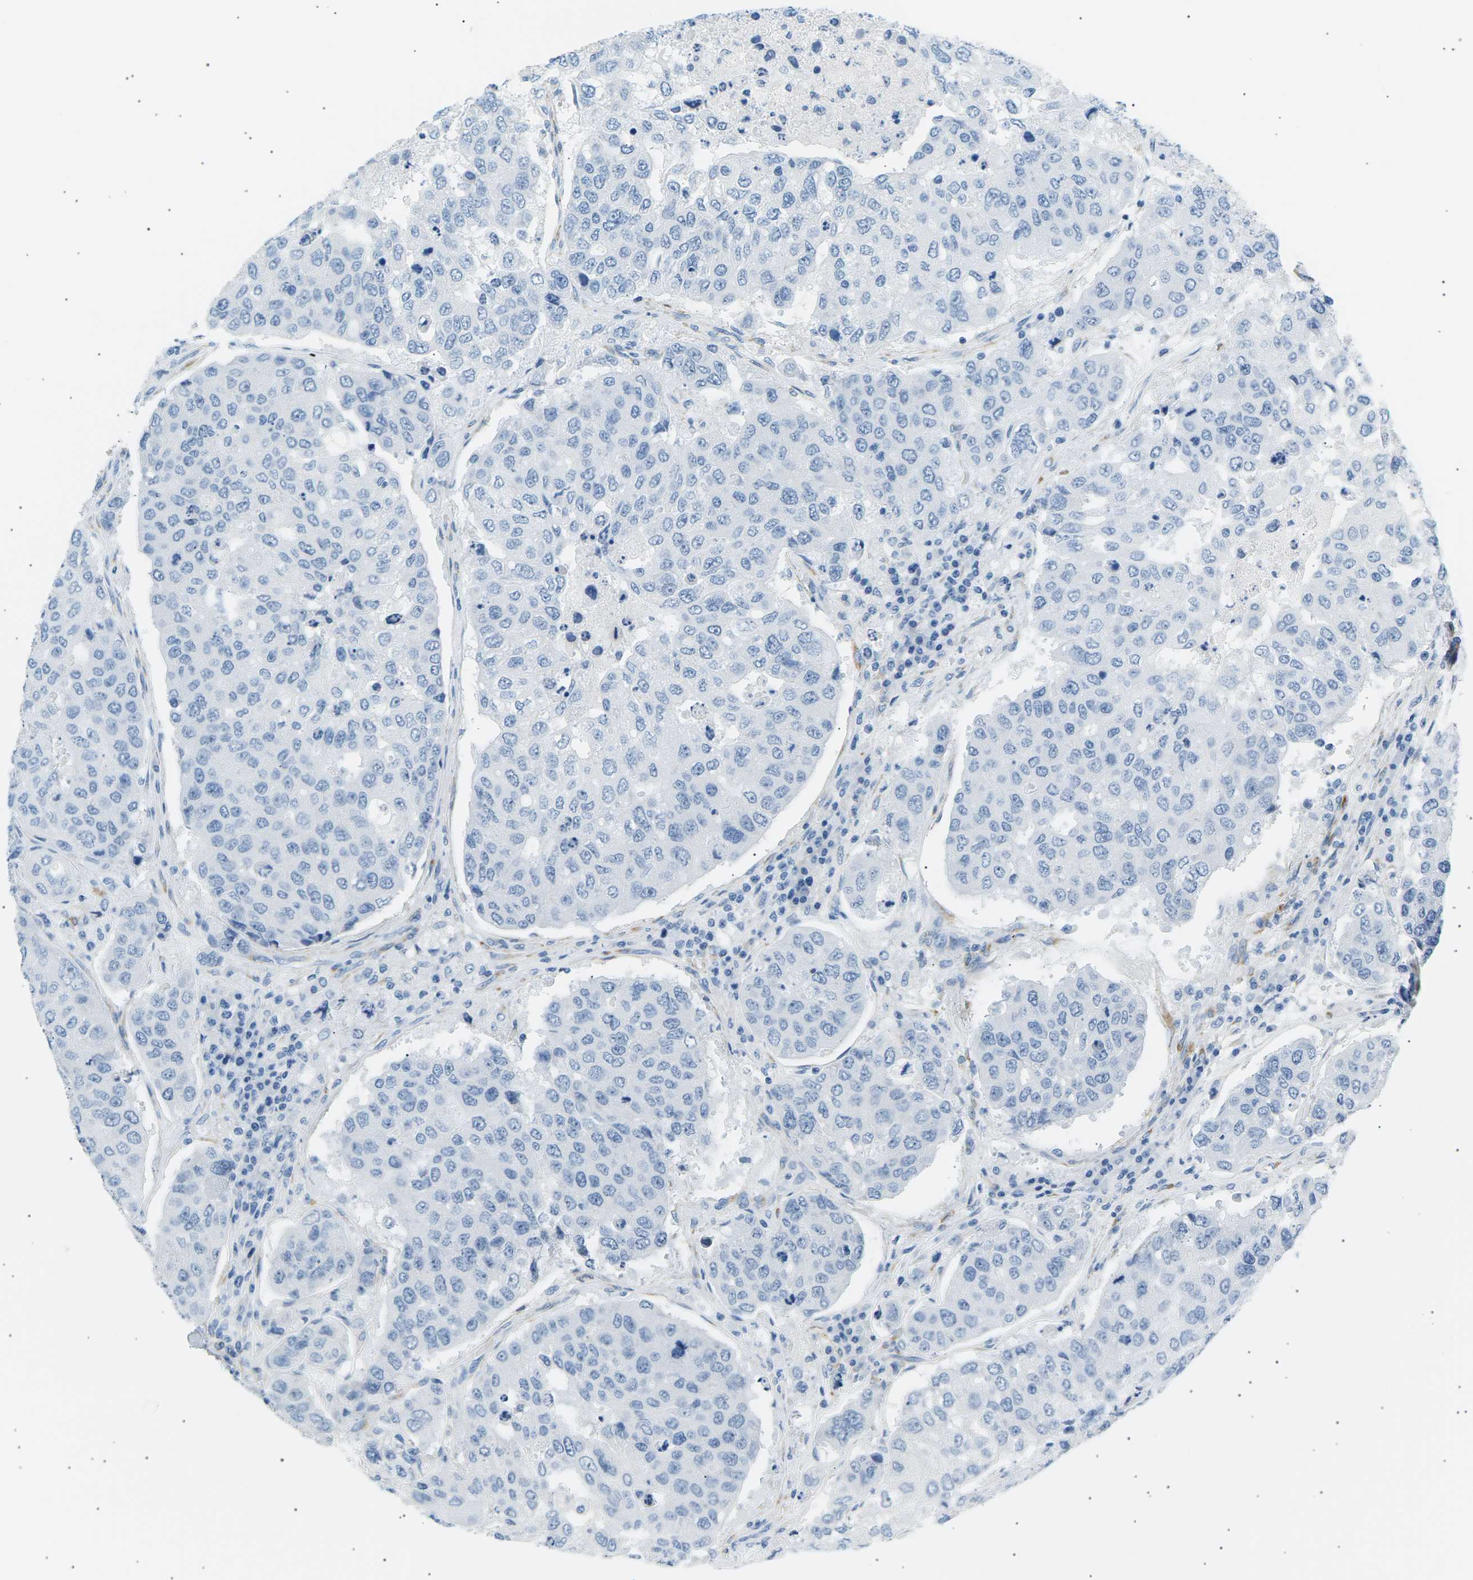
{"staining": {"intensity": "negative", "quantity": "none", "location": "none"}, "tissue": "urothelial cancer", "cell_type": "Tumor cells", "image_type": "cancer", "snomed": [{"axis": "morphology", "description": "Urothelial carcinoma, High grade"}, {"axis": "topography", "description": "Lymph node"}, {"axis": "topography", "description": "Urinary bladder"}], "caption": "Immunohistochemistry histopathology image of urothelial cancer stained for a protein (brown), which reveals no positivity in tumor cells. (IHC, brightfield microscopy, high magnification).", "gene": "SEPTIN5", "patient": {"sex": "male", "age": 51}}